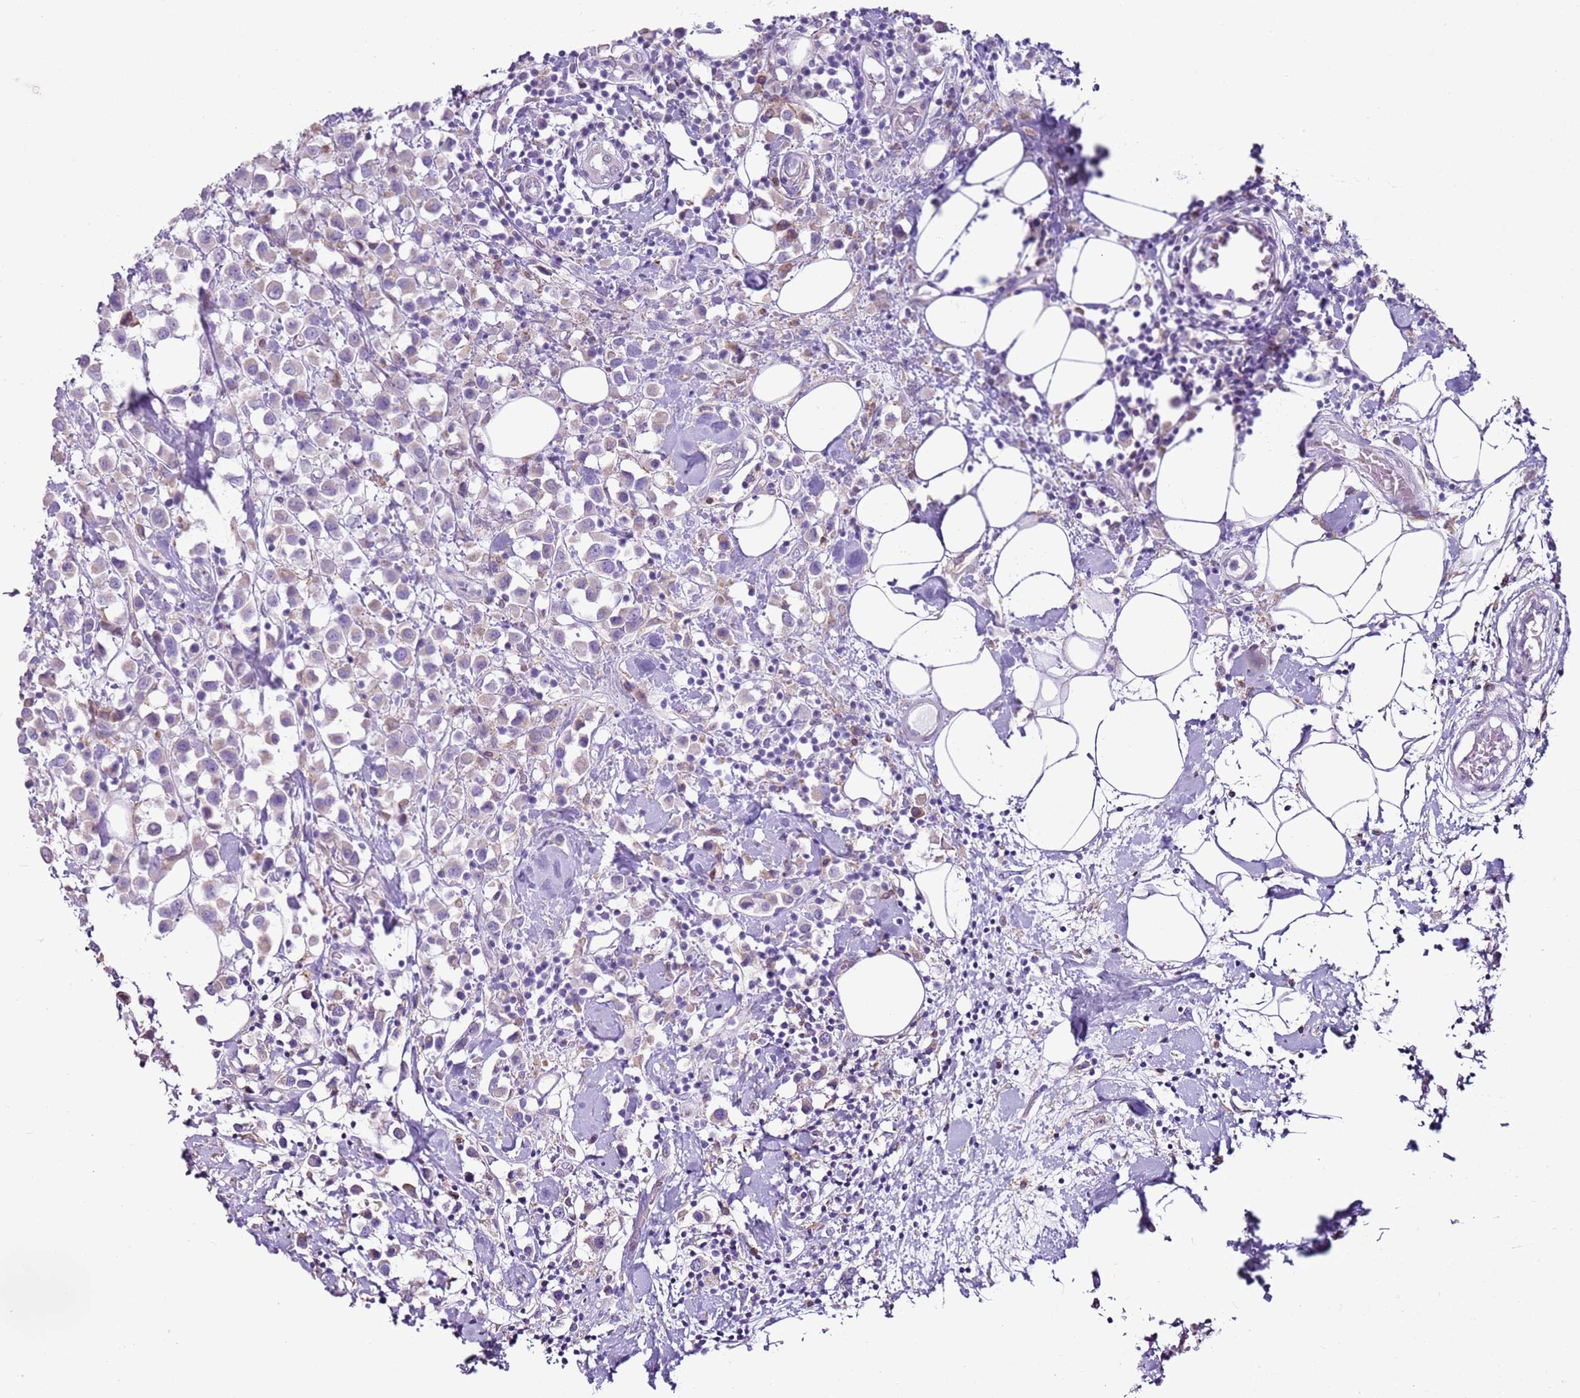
{"staining": {"intensity": "weak", "quantity": "<25%", "location": "cytoplasmic/membranous"}, "tissue": "breast cancer", "cell_type": "Tumor cells", "image_type": "cancer", "snomed": [{"axis": "morphology", "description": "Duct carcinoma"}, {"axis": "topography", "description": "Breast"}], "caption": "IHC micrograph of human breast cancer stained for a protein (brown), which reveals no staining in tumor cells. Nuclei are stained in blue.", "gene": "OAF", "patient": {"sex": "female", "age": 61}}